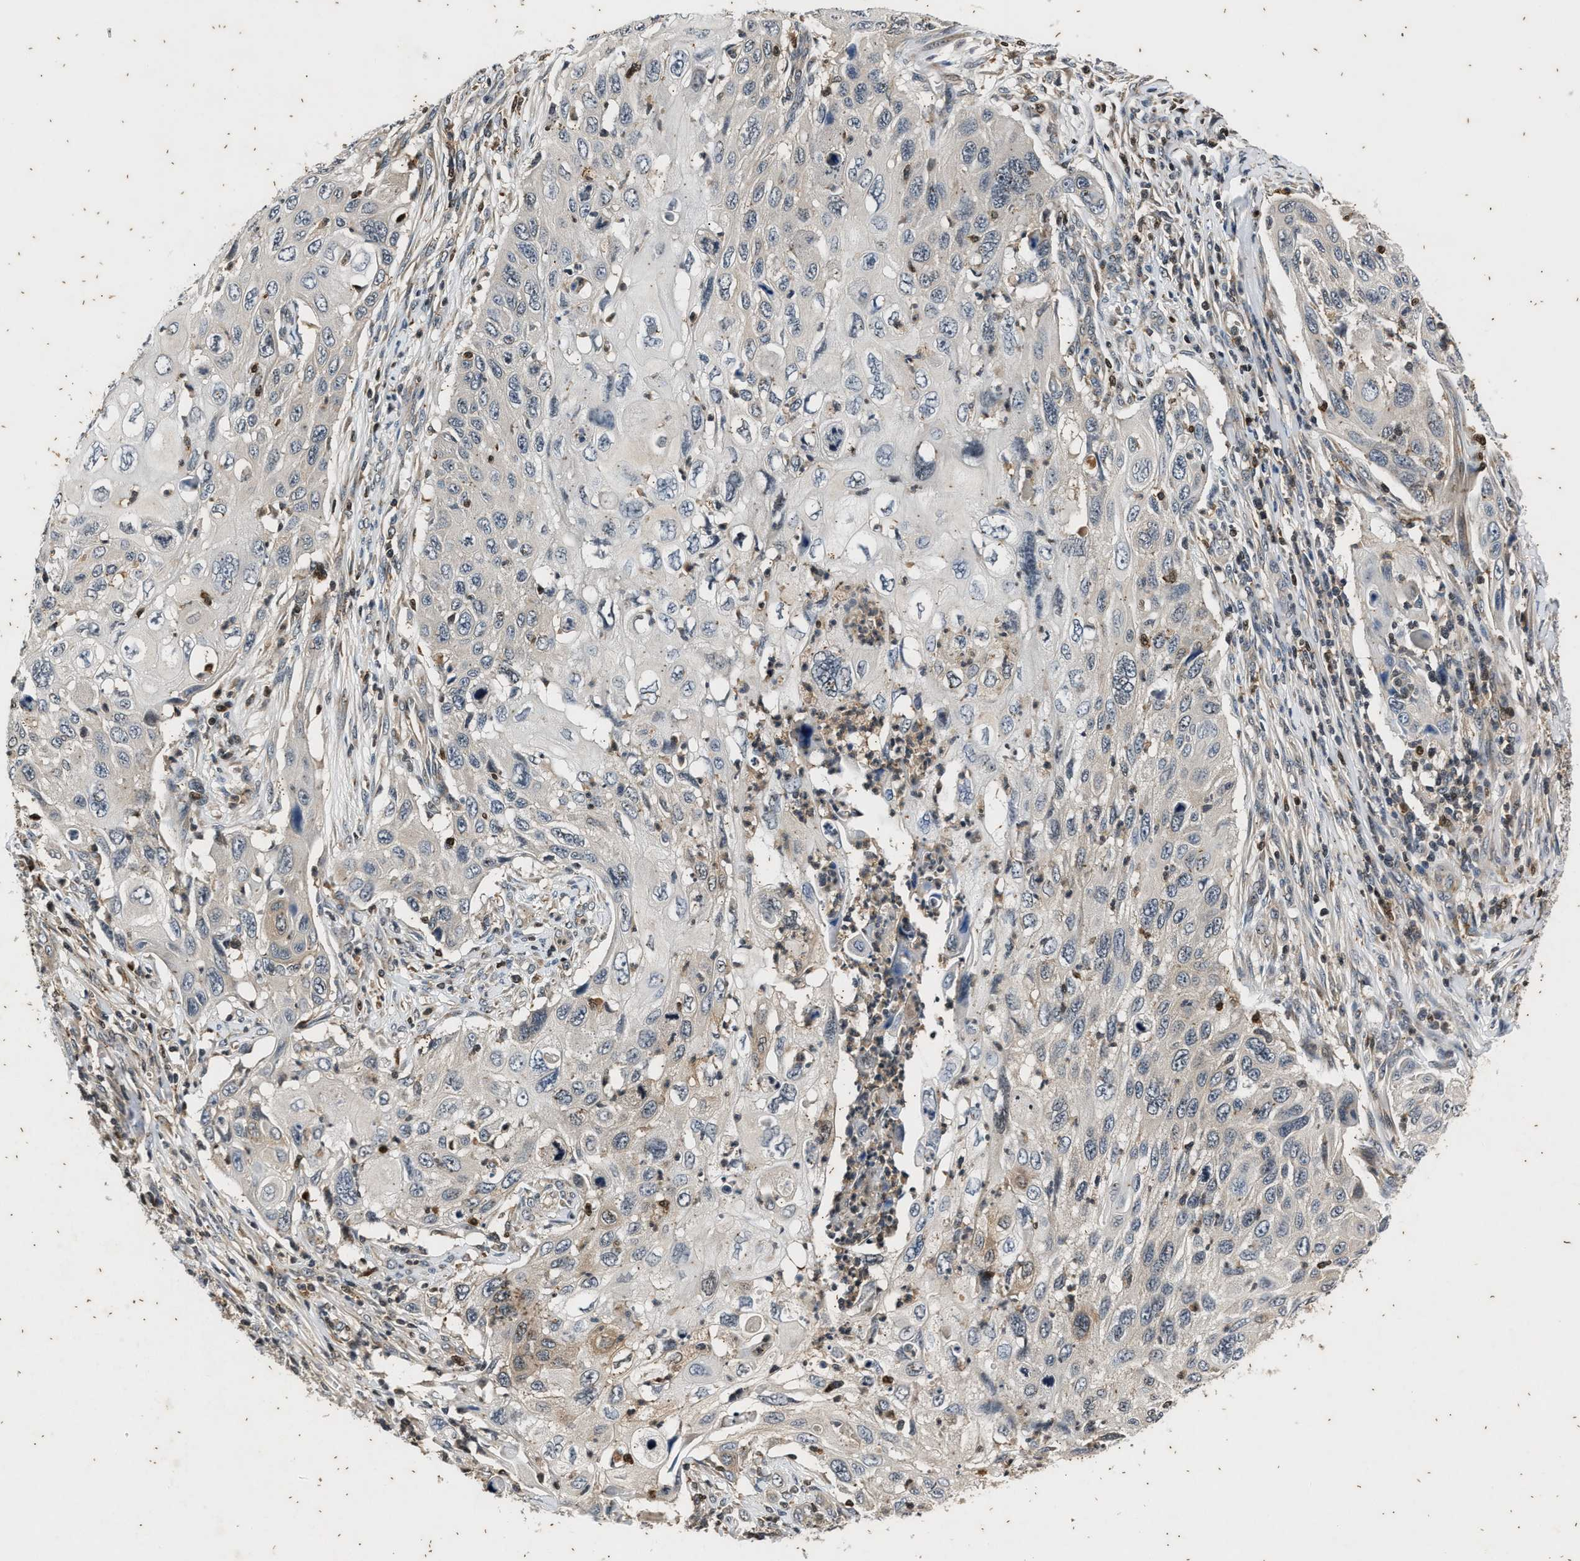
{"staining": {"intensity": "negative", "quantity": "none", "location": "none"}, "tissue": "cervical cancer", "cell_type": "Tumor cells", "image_type": "cancer", "snomed": [{"axis": "morphology", "description": "Squamous cell carcinoma, NOS"}, {"axis": "topography", "description": "Cervix"}], "caption": "A micrograph of cervical cancer stained for a protein displays no brown staining in tumor cells.", "gene": "PTPN7", "patient": {"sex": "female", "age": 70}}